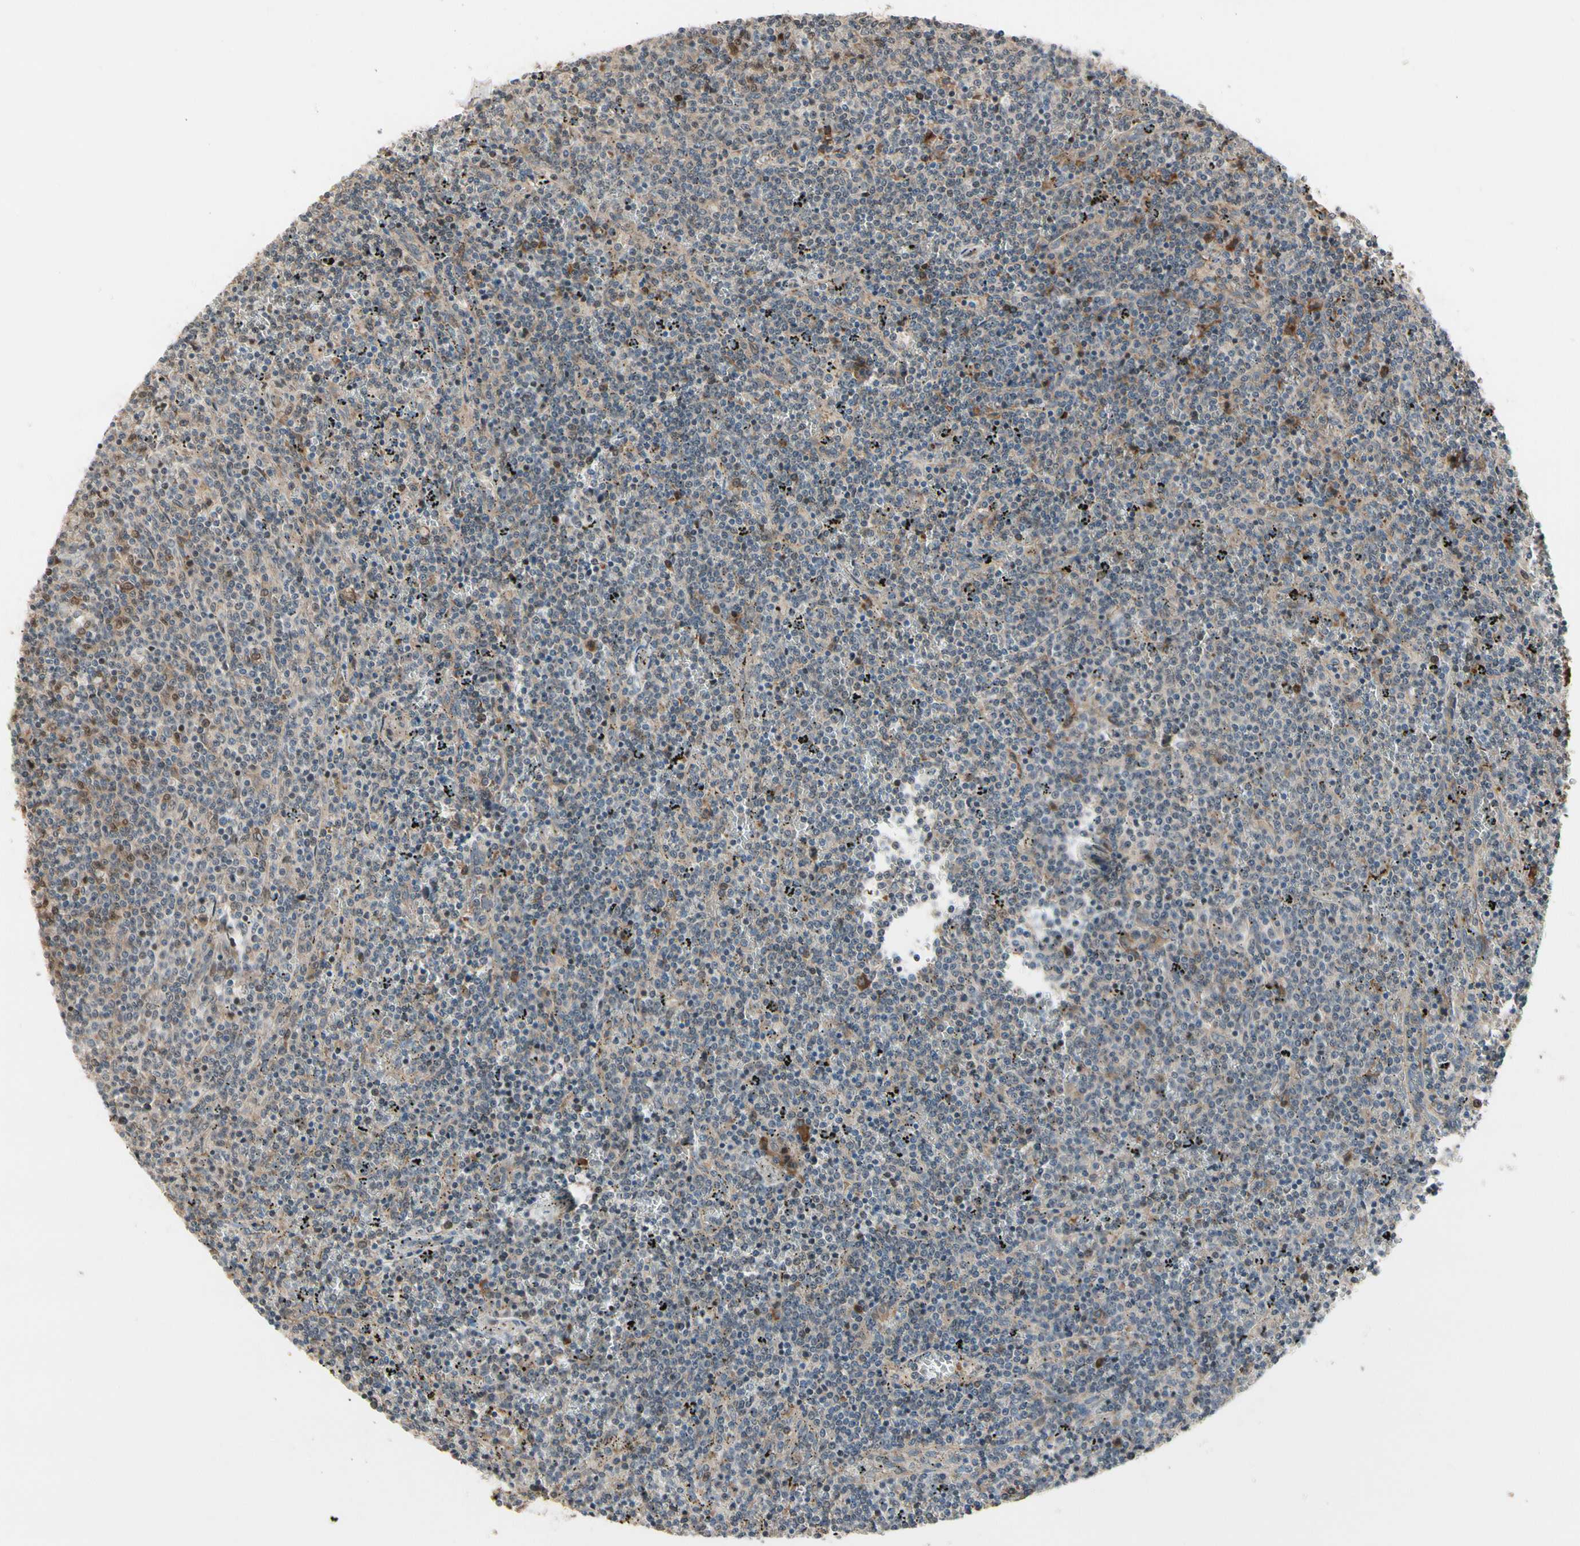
{"staining": {"intensity": "weak", "quantity": "<25%", "location": "cytoplasmic/membranous,nuclear"}, "tissue": "lymphoma", "cell_type": "Tumor cells", "image_type": "cancer", "snomed": [{"axis": "morphology", "description": "Malignant lymphoma, non-Hodgkin's type, Low grade"}, {"axis": "topography", "description": "Spleen"}], "caption": "Histopathology image shows no protein positivity in tumor cells of lymphoma tissue.", "gene": "SNX29", "patient": {"sex": "female", "age": 50}}